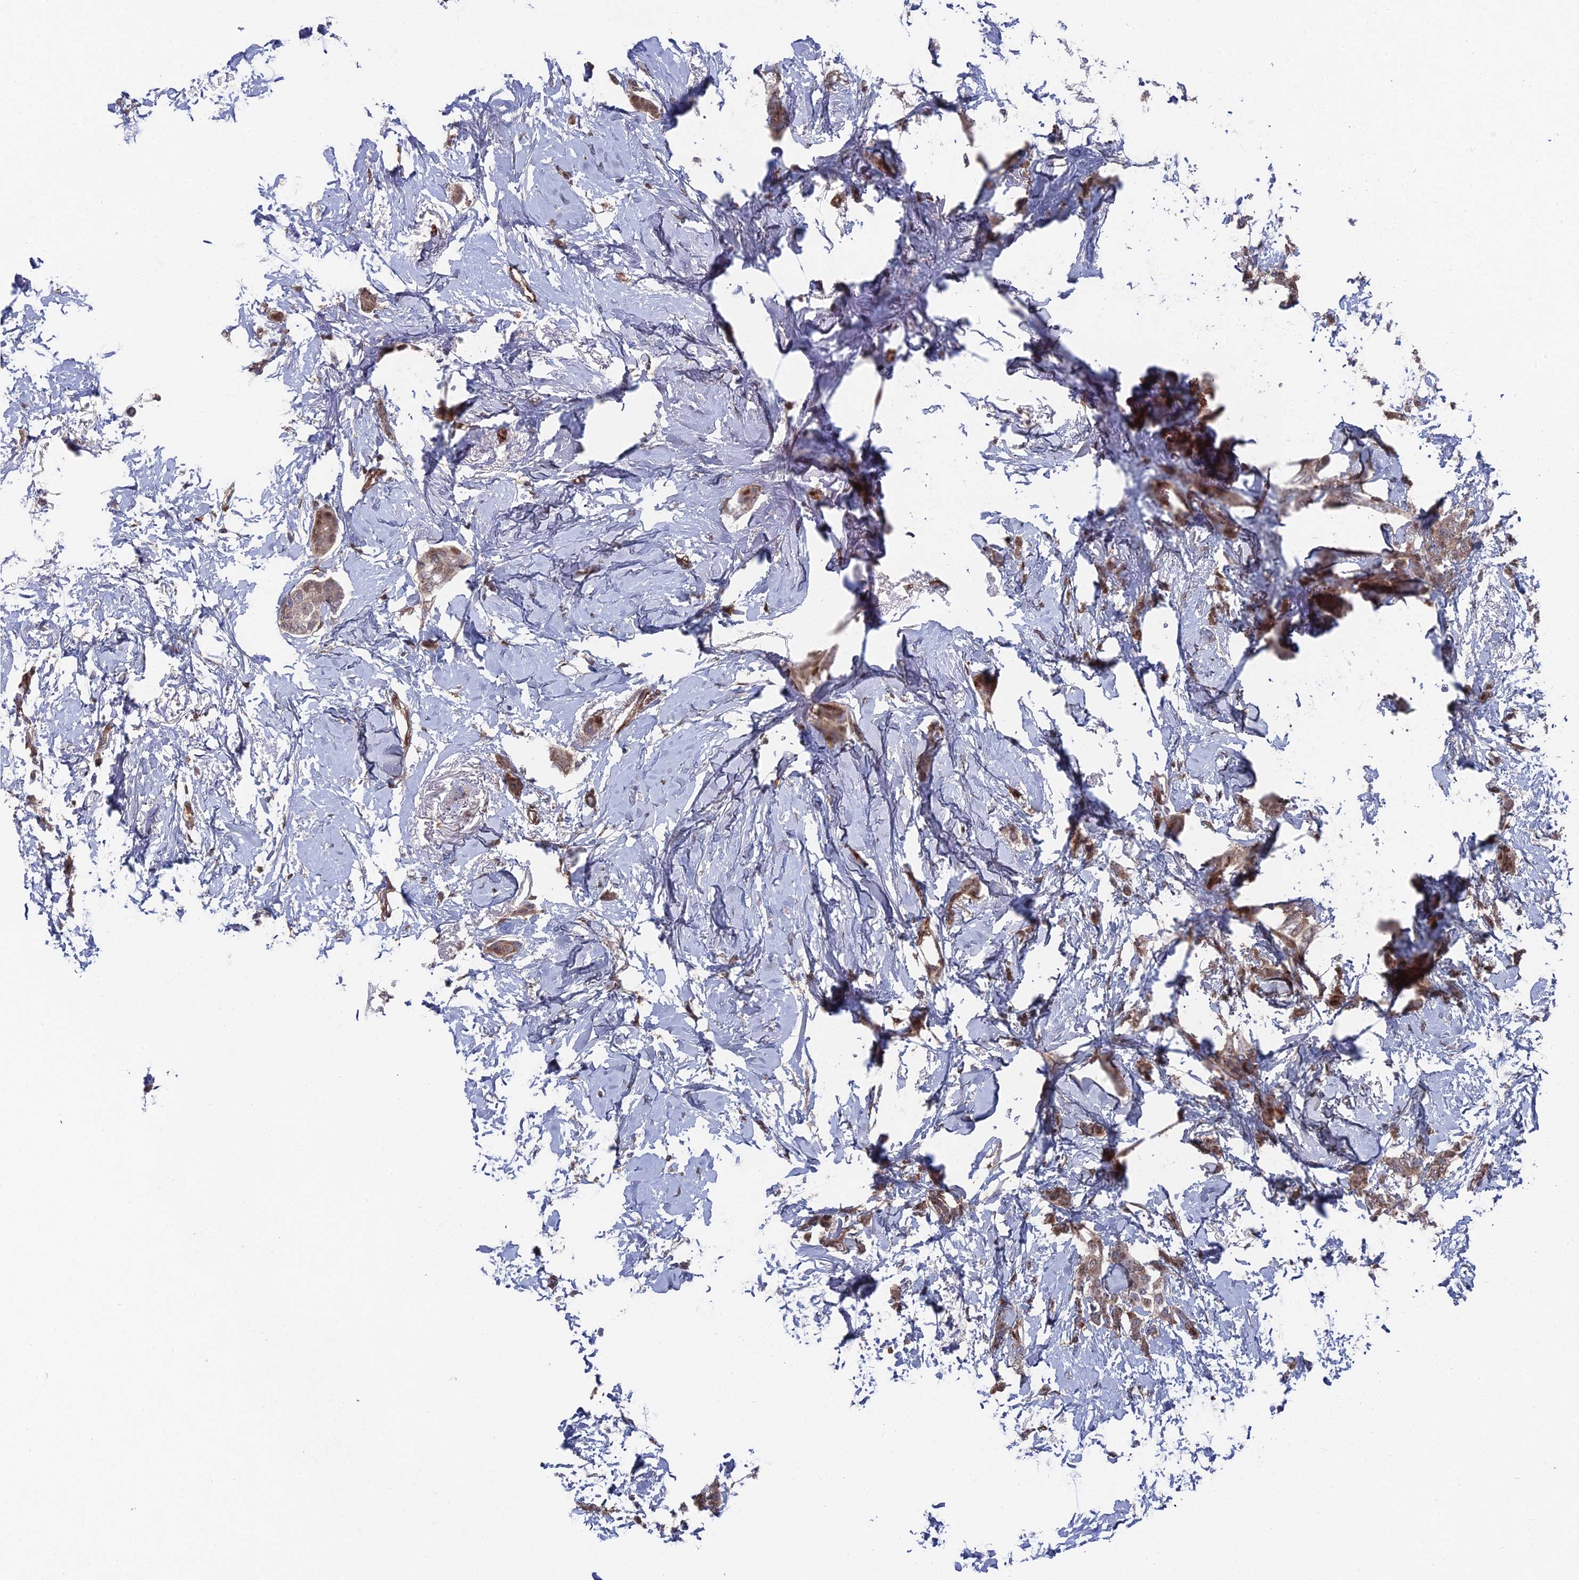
{"staining": {"intensity": "moderate", "quantity": ">75%", "location": "cytoplasmic/membranous"}, "tissue": "breast cancer", "cell_type": "Tumor cells", "image_type": "cancer", "snomed": [{"axis": "morphology", "description": "Duct carcinoma"}, {"axis": "topography", "description": "Breast"}], "caption": "Breast cancer (intraductal carcinoma) stained with IHC shows moderate cytoplasmic/membranous staining in approximately >75% of tumor cells.", "gene": "UNC5D", "patient": {"sex": "female", "age": 72}}